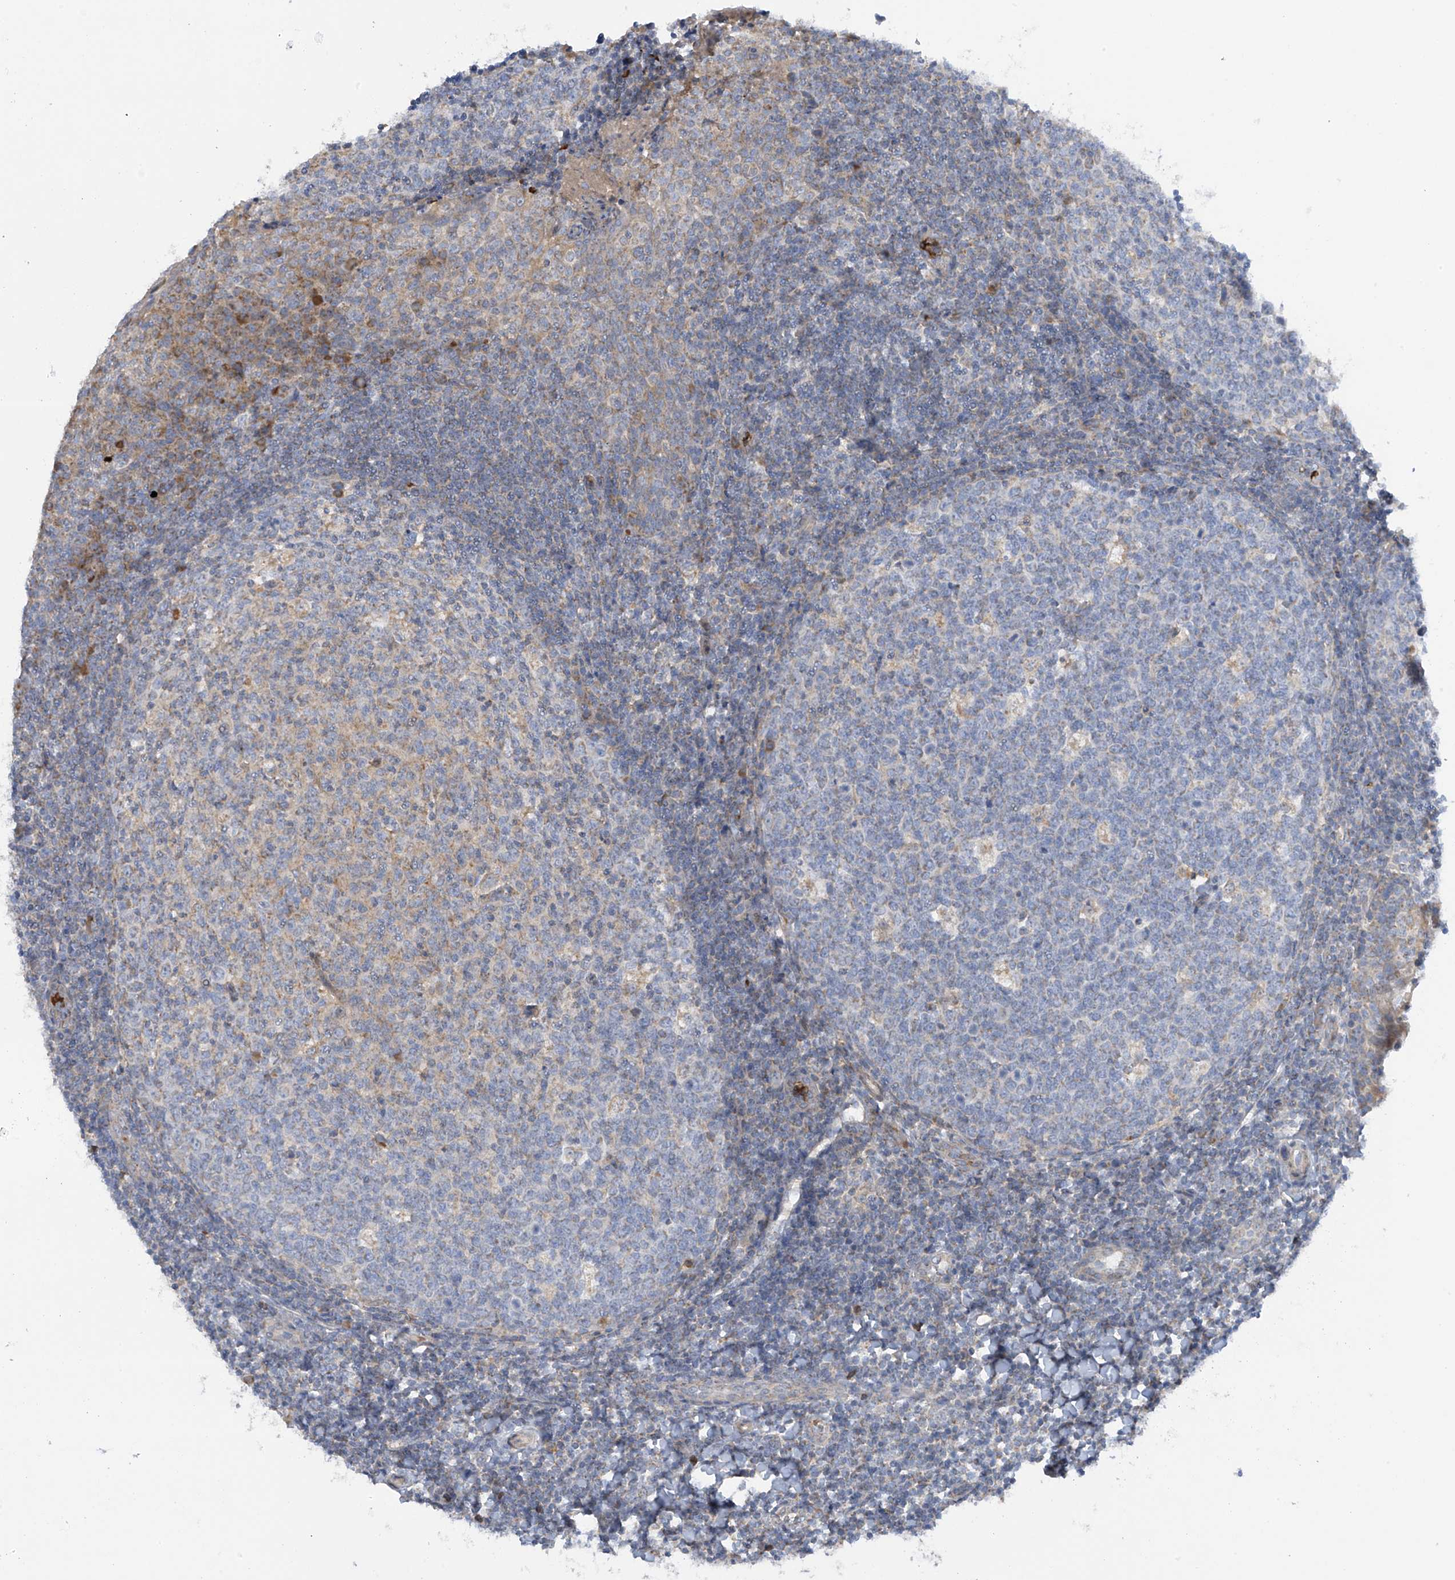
{"staining": {"intensity": "negative", "quantity": "none", "location": "none"}, "tissue": "tonsil", "cell_type": "Germinal center cells", "image_type": "normal", "snomed": [{"axis": "morphology", "description": "Normal tissue, NOS"}, {"axis": "topography", "description": "Tonsil"}], "caption": "Image shows no significant protein expression in germinal center cells of normal tonsil. The staining was performed using DAB to visualize the protein expression in brown, while the nuclei were stained in blue with hematoxylin (Magnification: 20x).", "gene": "METTL18", "patient": {"sex": "female", "age": 19}}